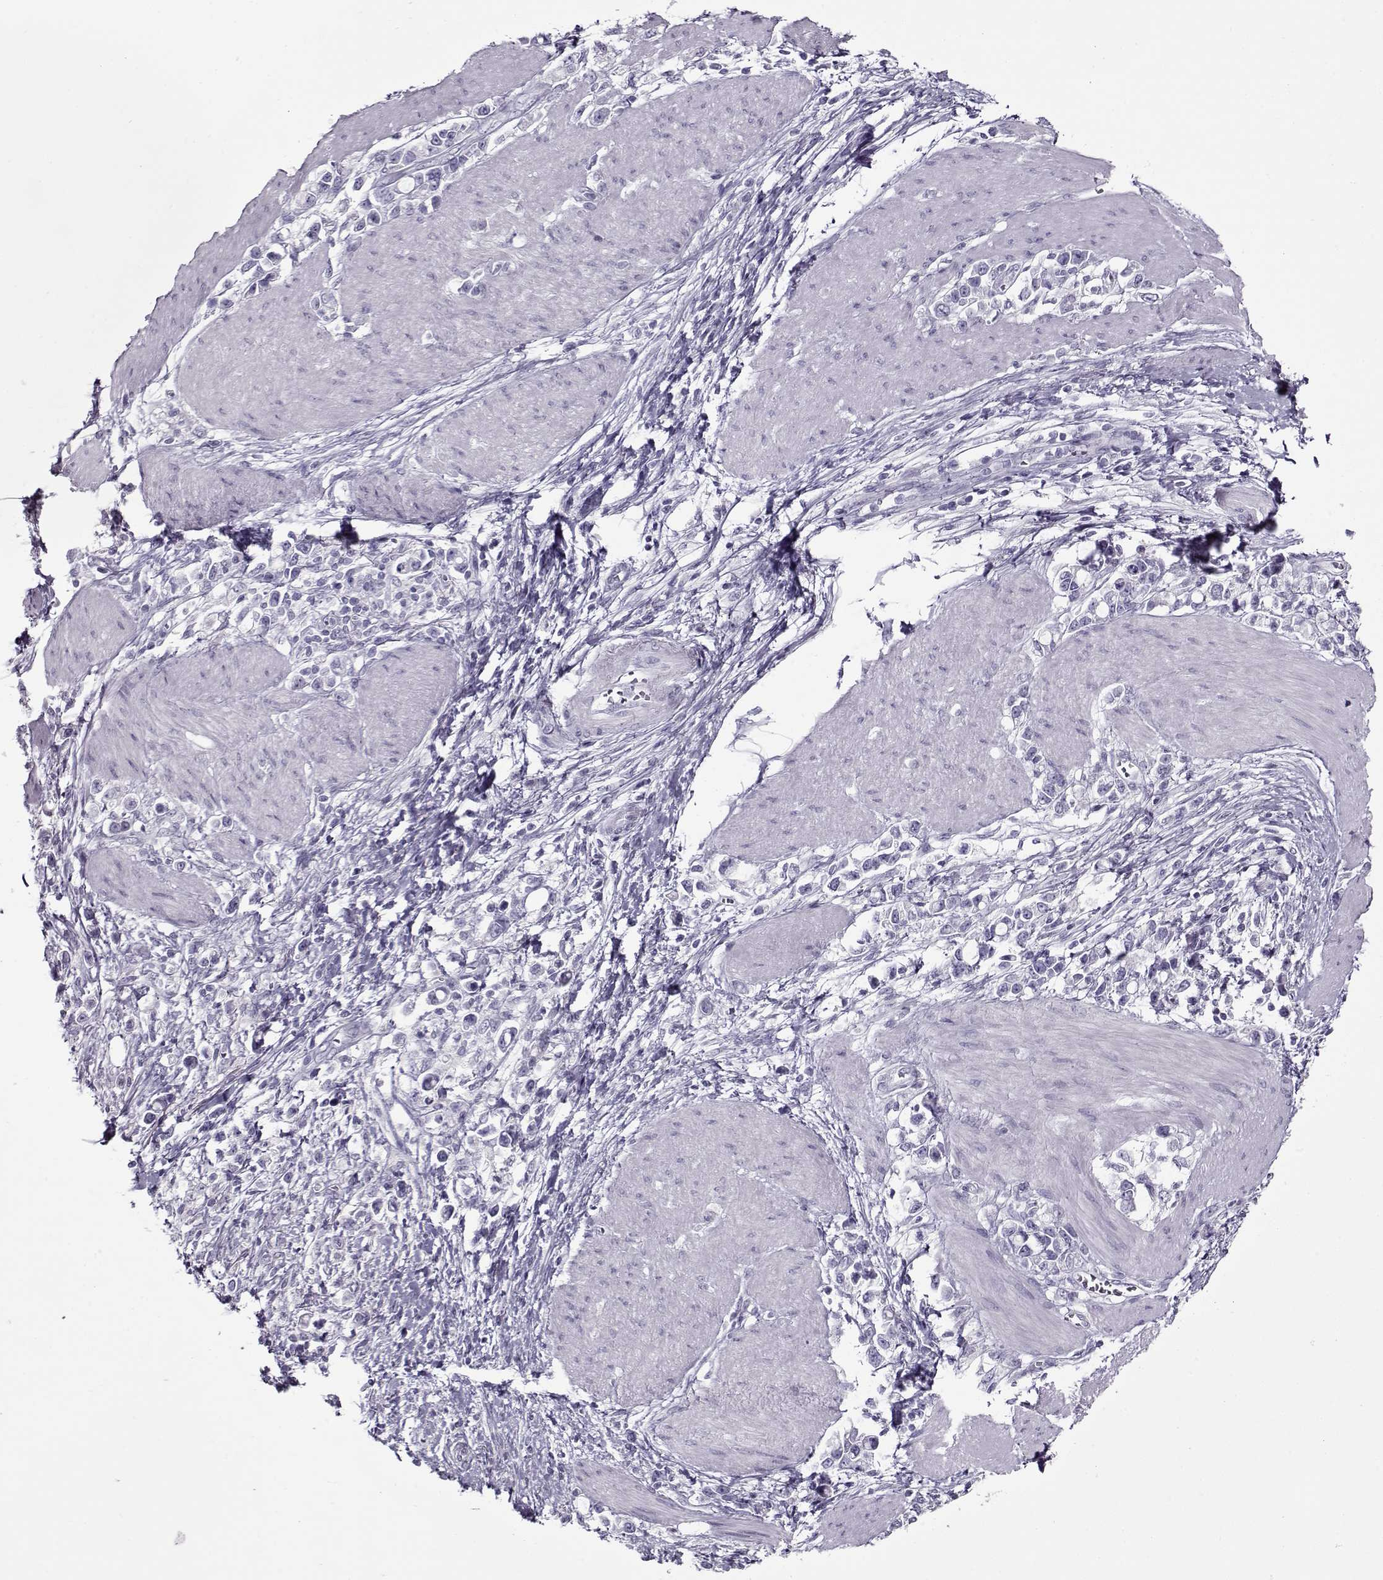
{"staining": {"intensity": "negative", "quantity": "none", "location": "none"}, "tissue": "stomach cancer", "cell_type": "Tumor cells", "image_type": "cancer", "snomed": [{"axis": "morphology", "description": "Adenocarcinoma, NOS"}, {"axis": "topography", "description": "Stomach"}], "caption": "This is an immunohistochemistry histopathology image of human adenocarcinoma (stomach). There is no staining in tumor cells.", "gene": "GAGE2A", "patient": {"sex": "male", "age": 63}}